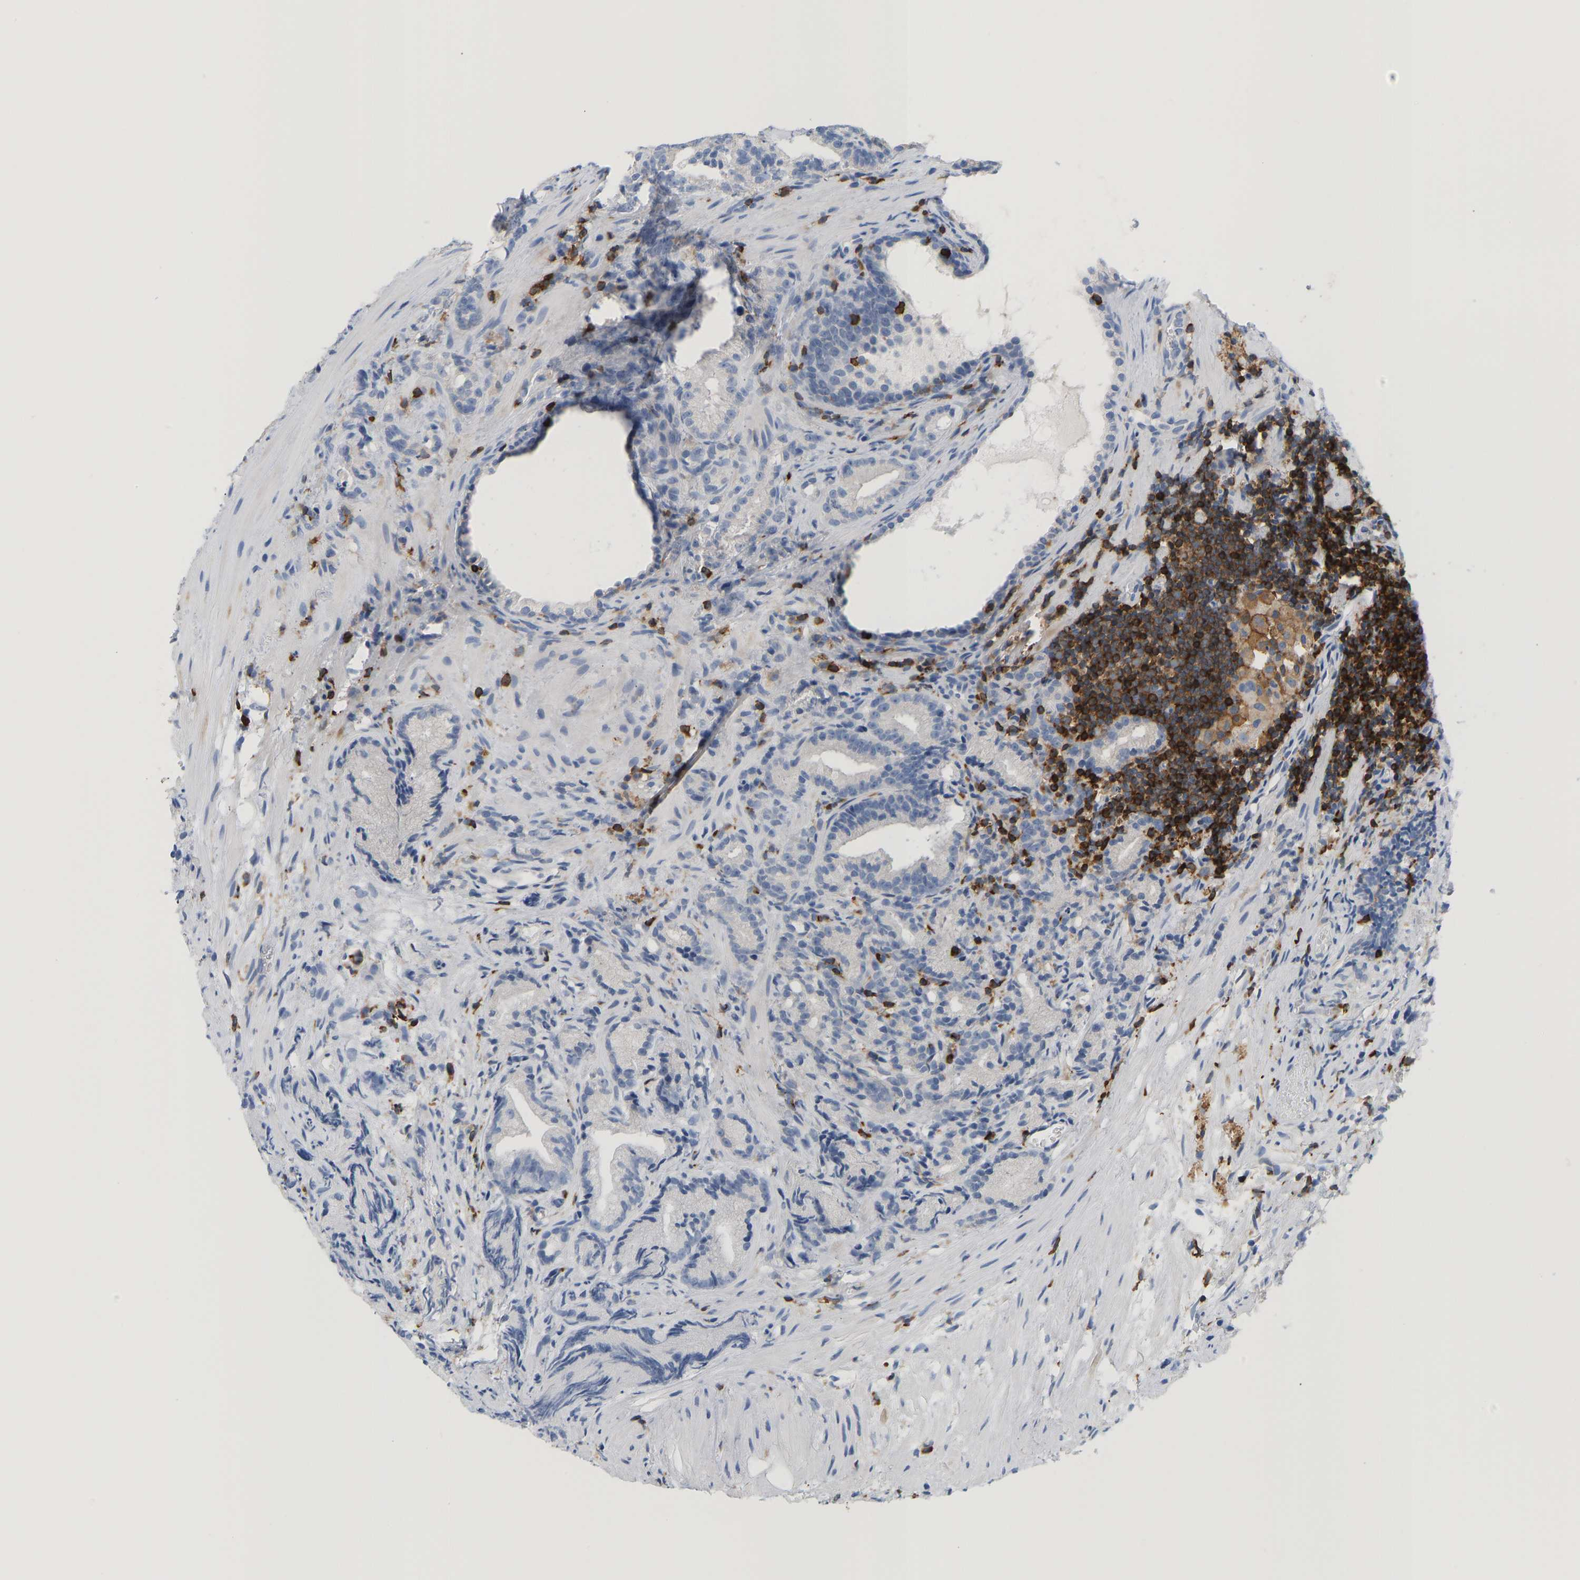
{"staining": {"intensity": "negative", "quantity": "none", "location": "none"}, "tissue": "prostate cancer", "cell_type": "Tumor cells", "image_type": "cancer", "snomed": [{"axis": "morphology", "description": "Adenocarcinoma, Low grade"}, {"axis": "topography", "description": "Prostate"}], "caption": "This micrograph is of prostate low-grade adenocarcinoma stained with immunohistochemistry to label a protein in brown with the nuclei are counter-stained blue. There is no positivity in tumor cells.", "gene": "EVL", "patient": {"sex": "male", "age": 89}}